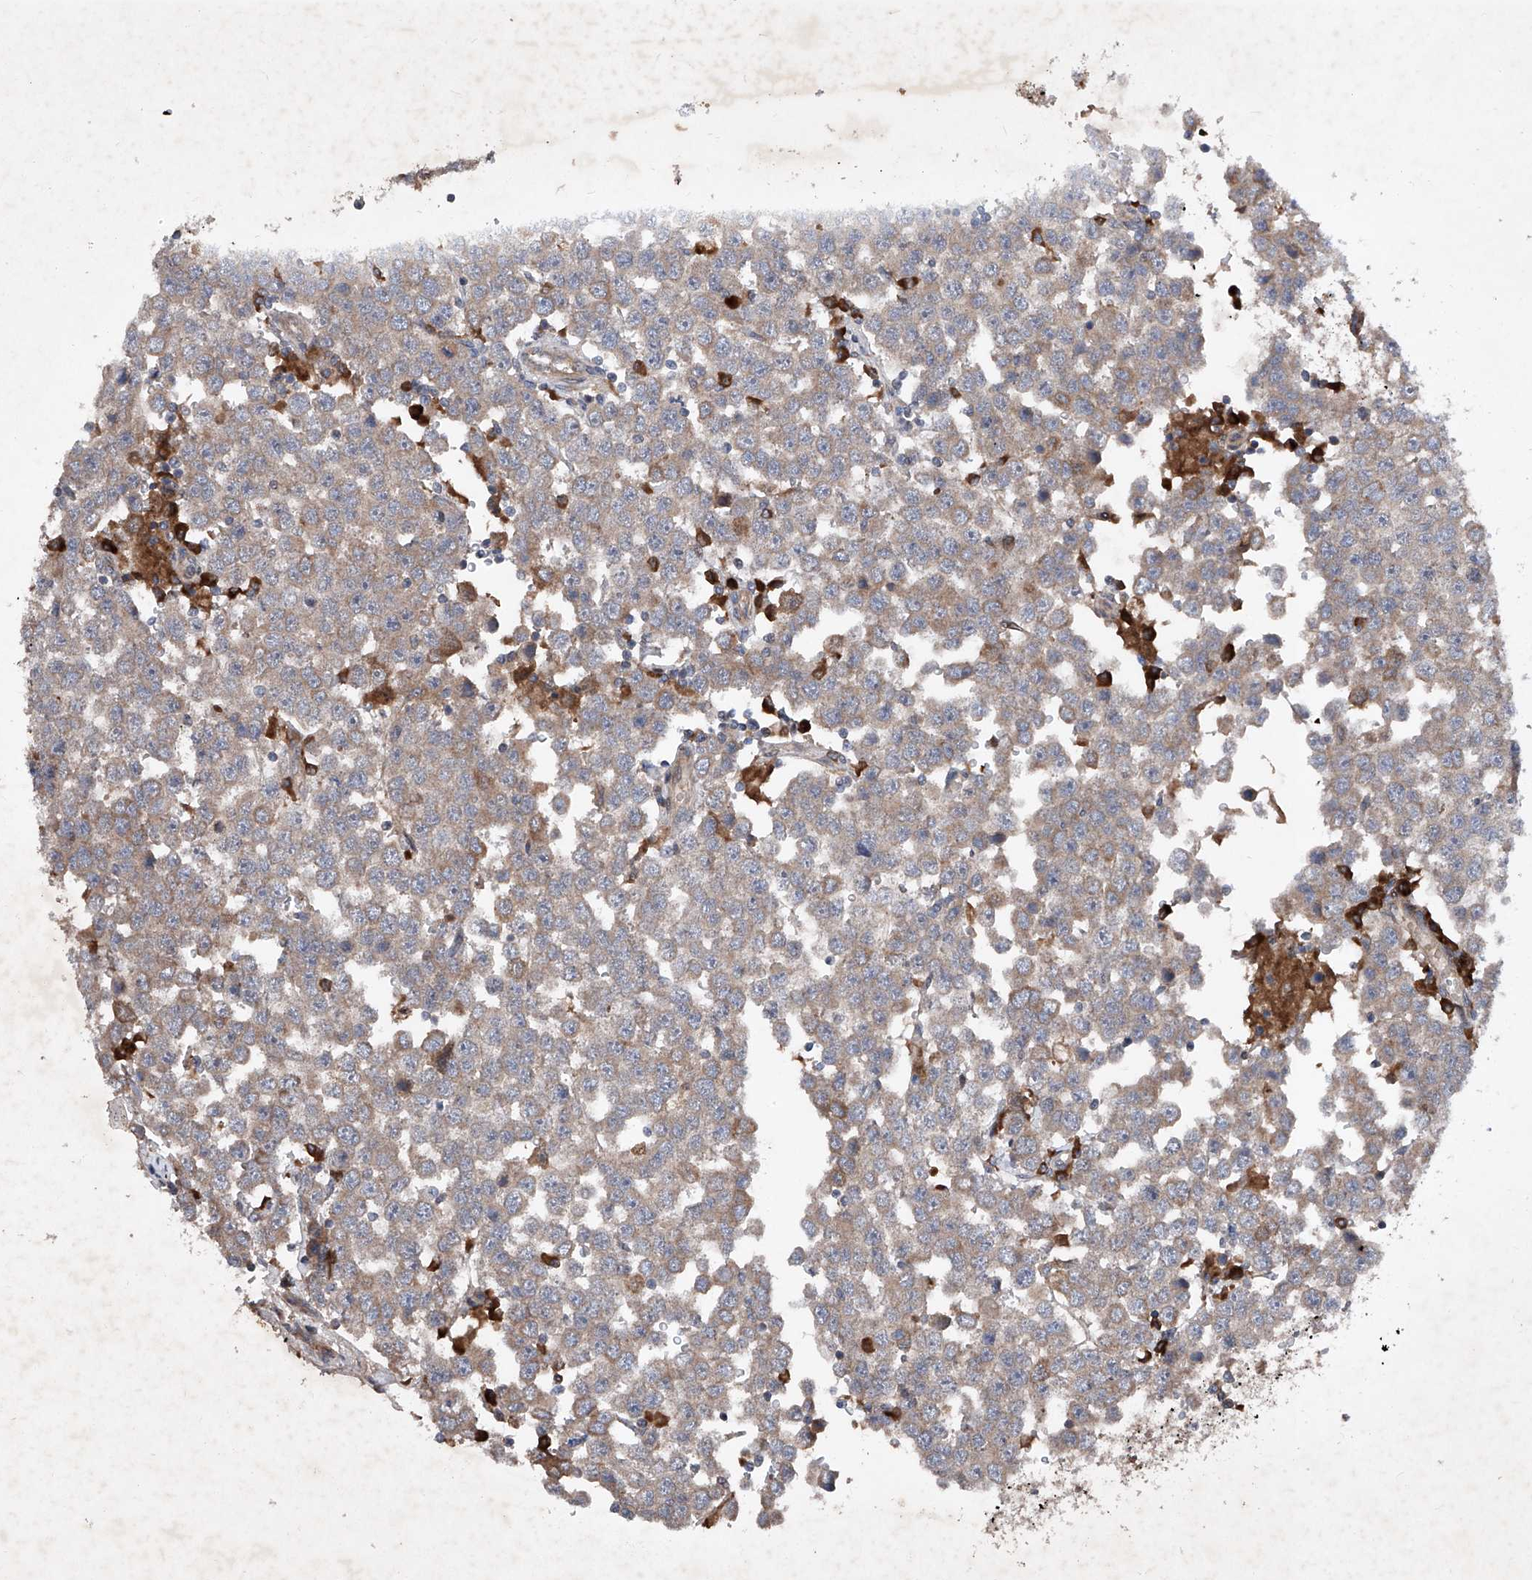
{"staining": {"intensity": "moderate", "quantity": "<25%", "location": "cytoplasmic/membranous"}, "tissue": "testis cancer", "cell_type": "Tumor cells", "image_type": "cancer", "snomed": [{"axis": "morphology", "description": "Seminoma, NOS"}, {"axis": "topography", "description": "Testis"}], "caption": "Immunohistochemistry histopathology image of human testis cancer (seminoma) stained for a protein (brown), which displays low levels of moderate cytoplasmic/membranous expression in about <25% of tumor cells.", "gene": "DAD1", "patient": {"sex": "male", "age": 28}}